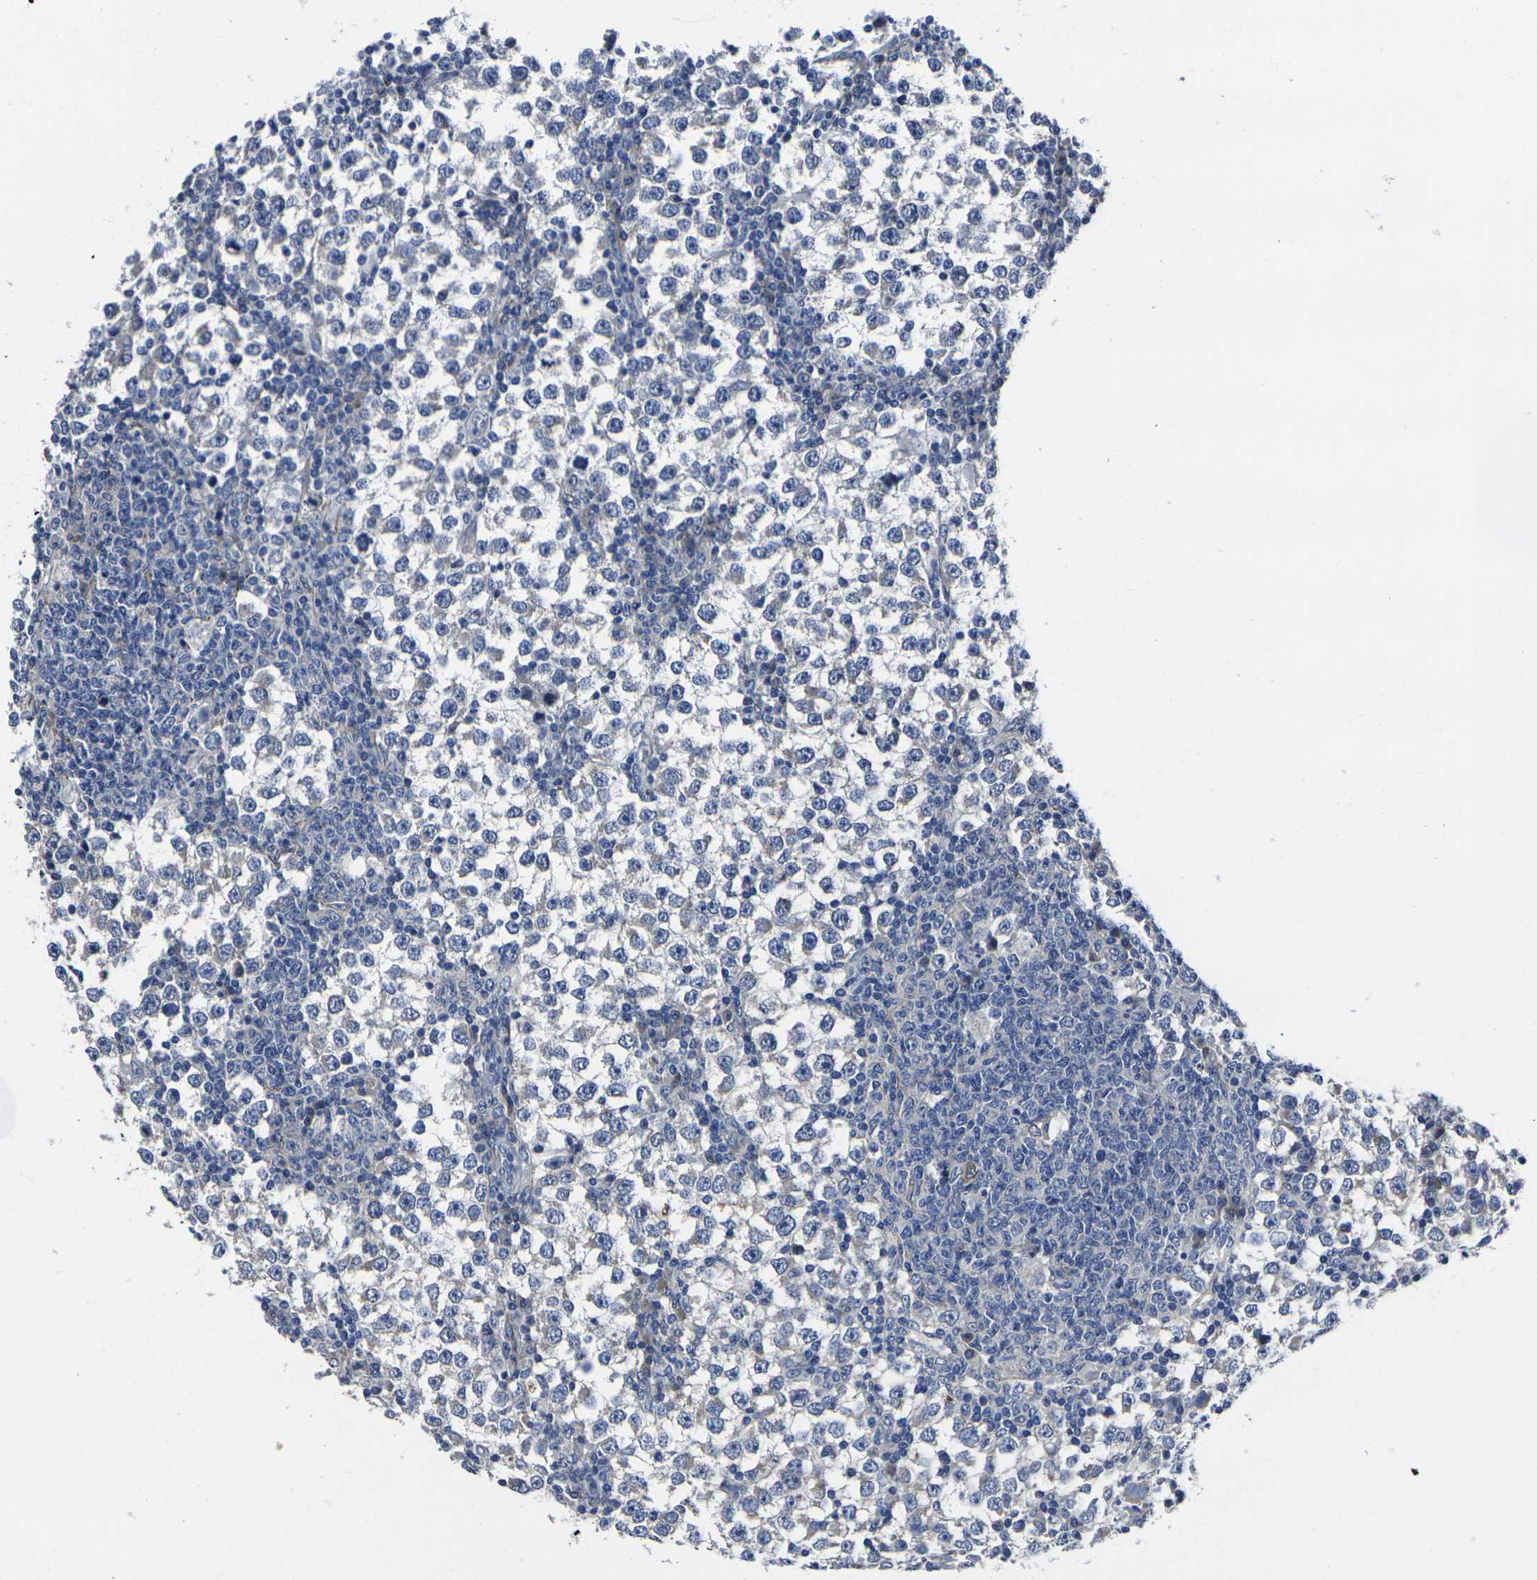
{"staining": {"intensity": "negative", "quantity": "none", "location": "none"}, "tissue": "testis cancer", "cell_type": "Tumor cells", "image_type": "cancer", "snomed": [{"axis": "morphology", "description": "Seminoma, NOS"}, {"axis": "topography", "description": "Testis"}], "caption": "Testis seminoma was stained to show a protein in brown. There is no significant staining in tumor cells. (DAB IHC, high magnification).", "gene": "CYP2C8", "patient": {"sex": "male", "age": 65}}